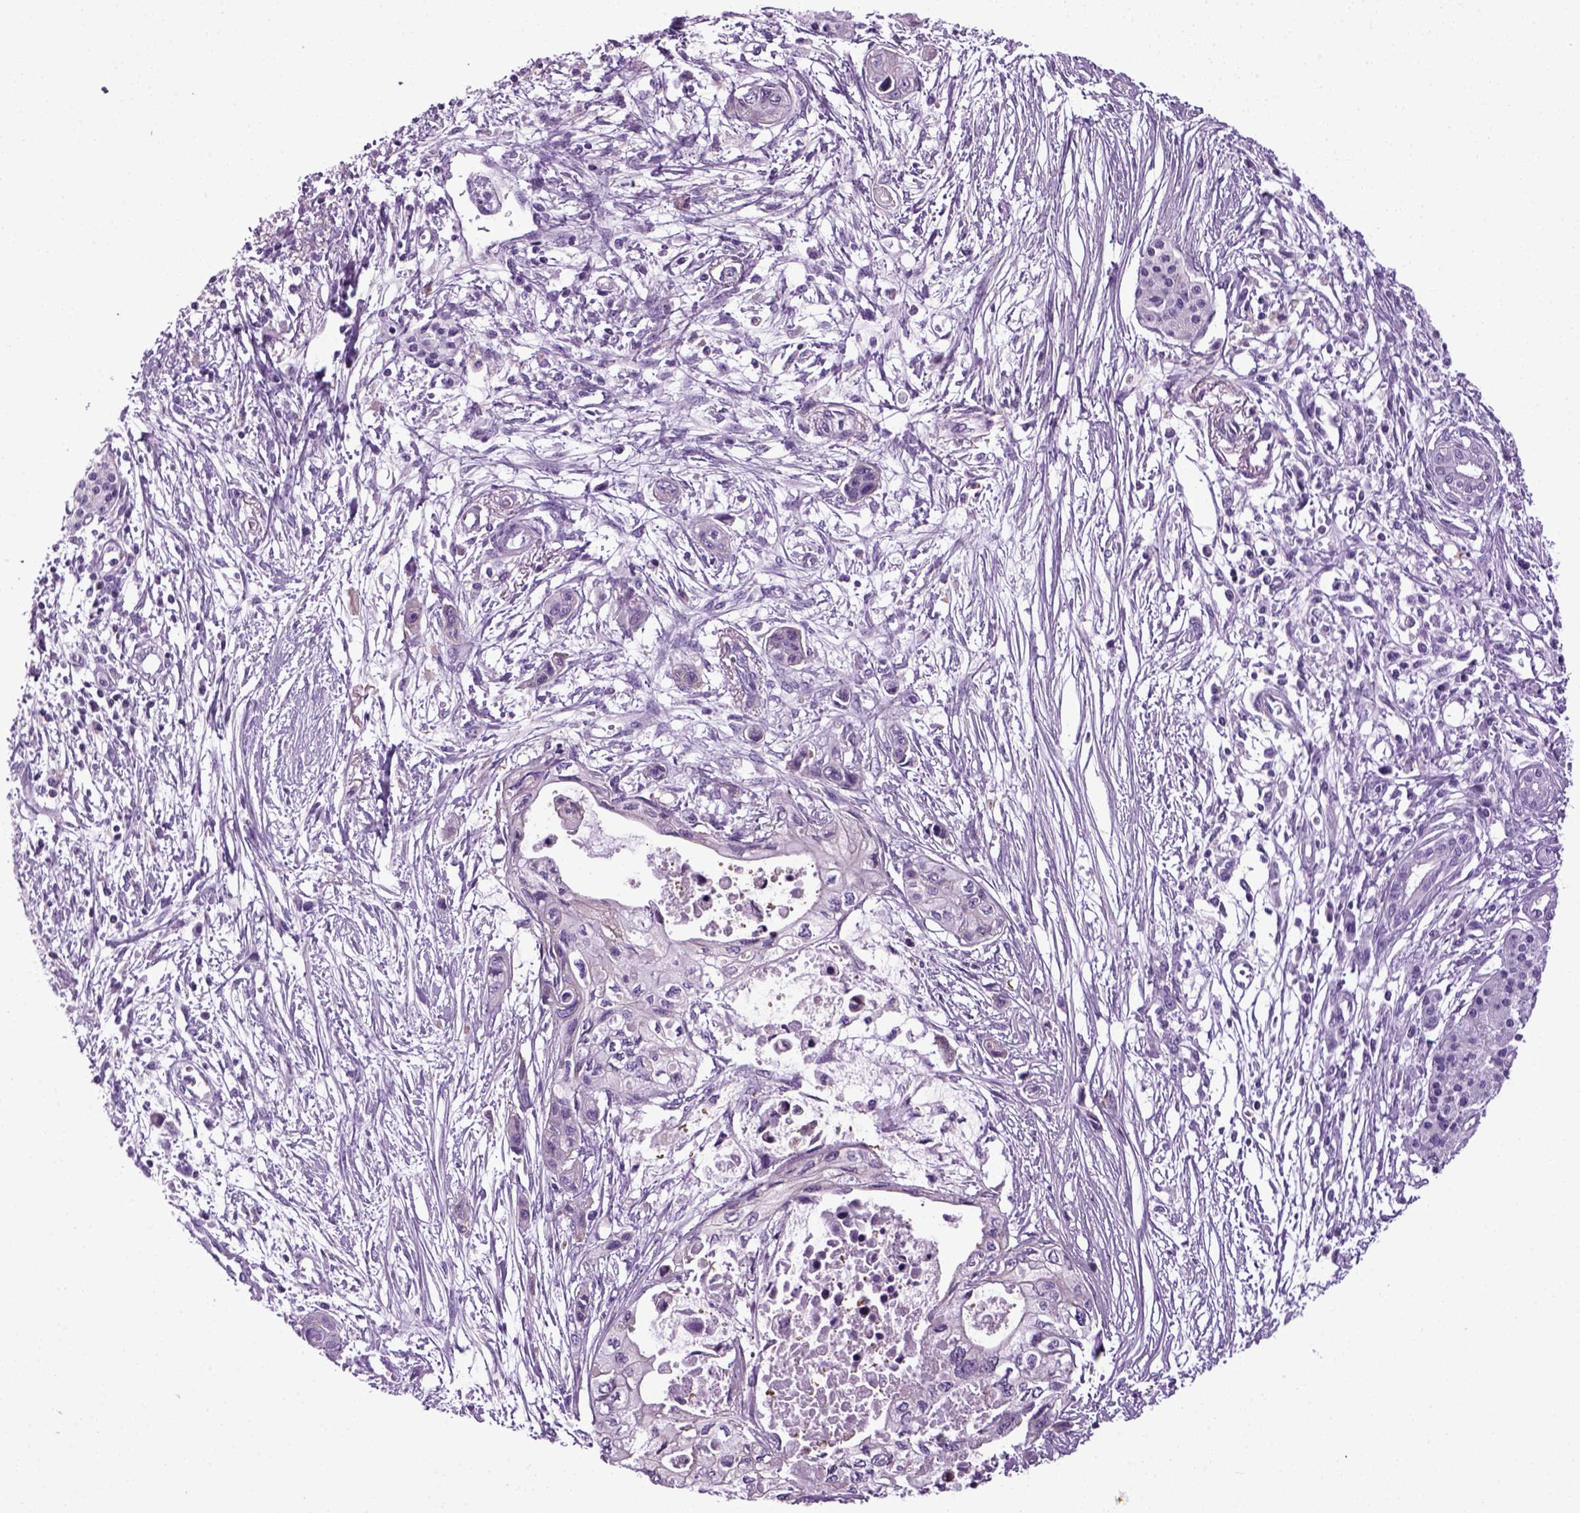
{"staining": {"intensity": "negative", "quantity": "none", "location": "none"}, "tissue": "pancreatic cancer", "cell_type": "Tumor cells", "image_type": "cancer", "snomed": [{"axis": "morphology", "description": "Adenocarcinoma, NOS"}, {"axis": "topography", "description": "Pancreas"}], "caption": "Tumor cells are negative for protein expression in human adenocarcinoma (pancreatic). (Immunohistochemistry, brightfield microscopy, high magnification).", "gene": "HMCN2", "patient": {"sex": "female", "age": 76}}